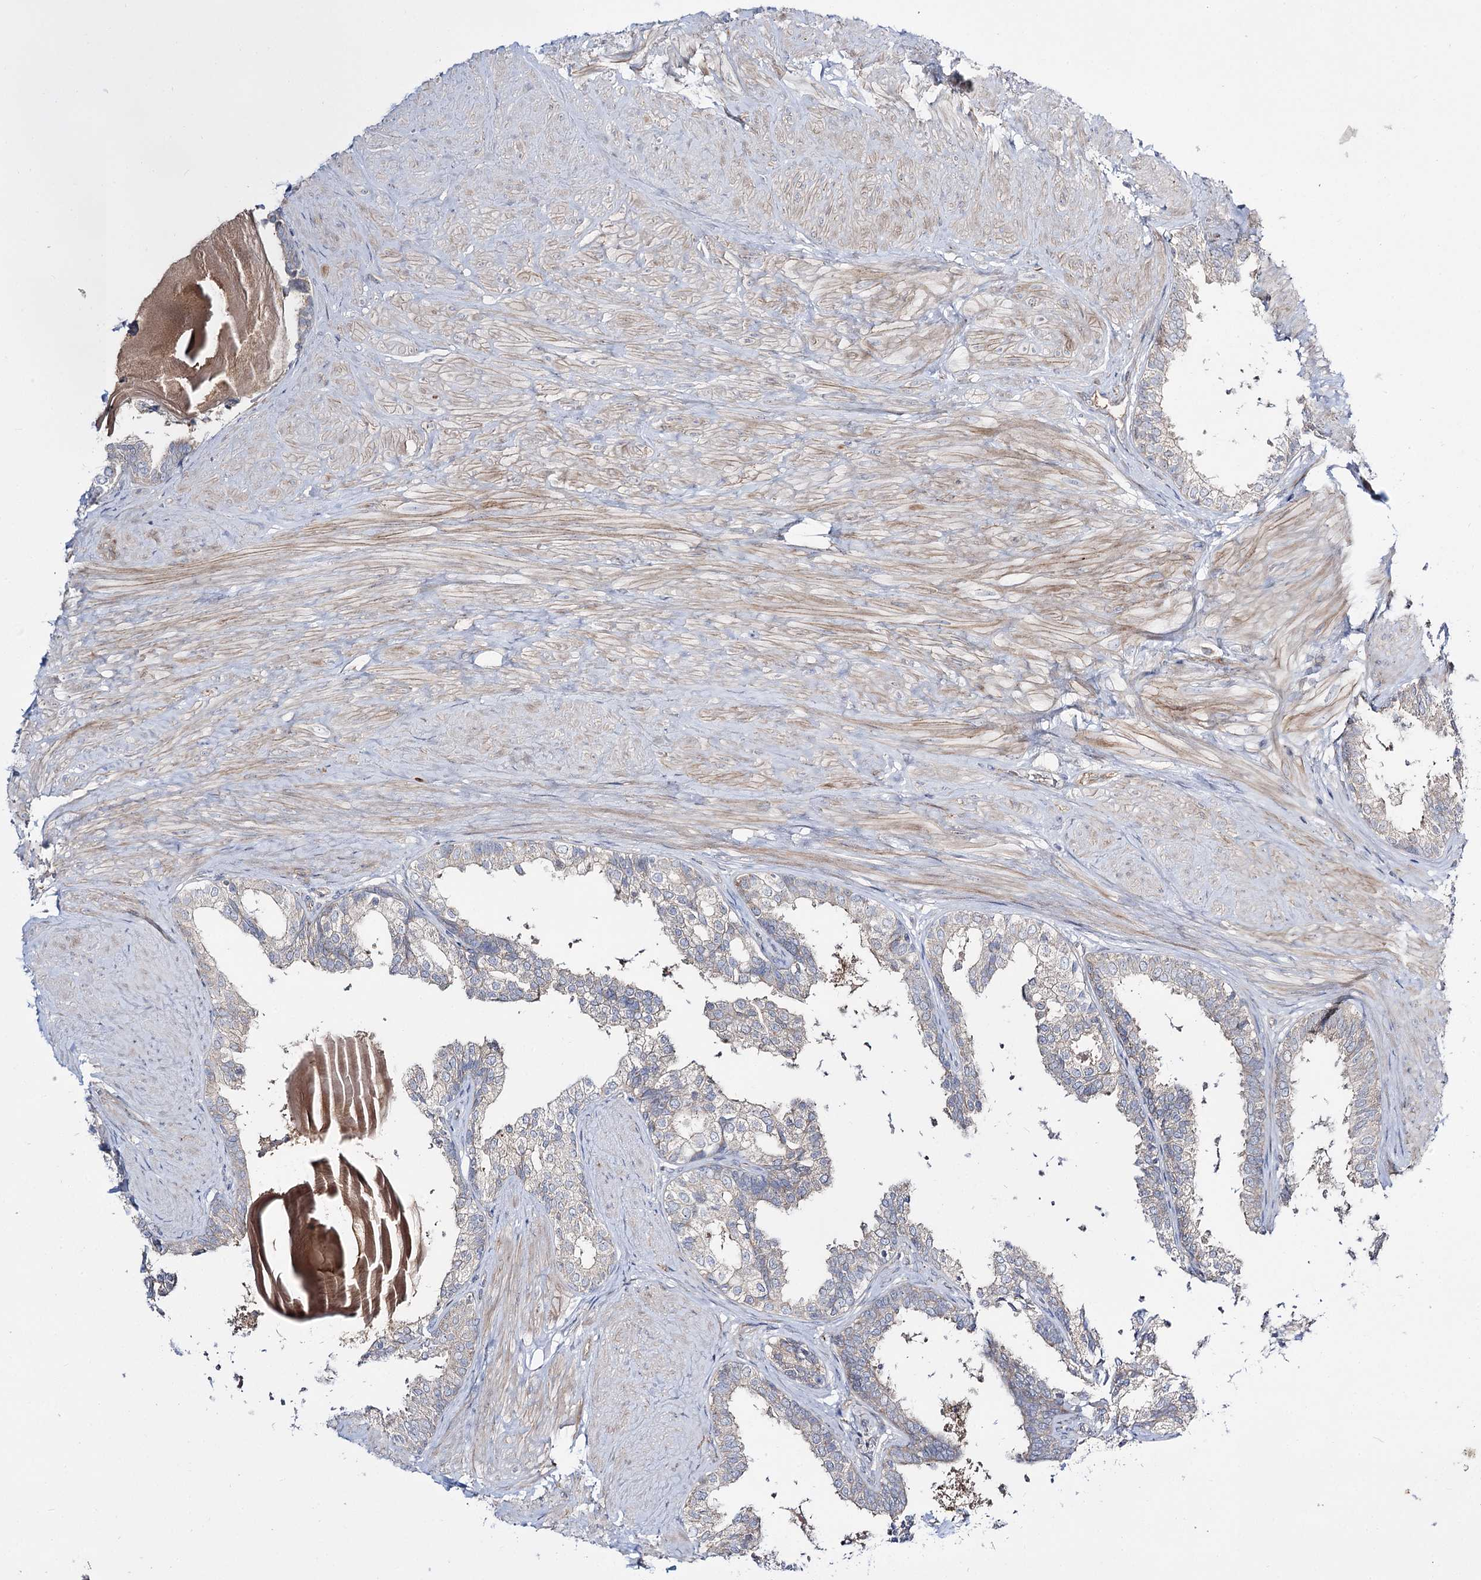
{"staining": {"intensity": "weak", "quantity": "<25%", "location": "cytoplasmic/membranous"}, "tissue": "prostate", "cell_type": "Glandular cells", "image_type": "normal", "snomed": [{"axis": "morphology", "description": "Normal tissue, NOS"}, {"axis": "topography", "description": "Prostate"}], "caption": "Immunohistochemistry (IHC) image of benign prostate: prostate stained with DAB (3,3'-diaminobenzidine) displays no significant protein expression in glandular cells.", "gene": "C11orf80", "patient": {"sex": "male", "age": 48}}